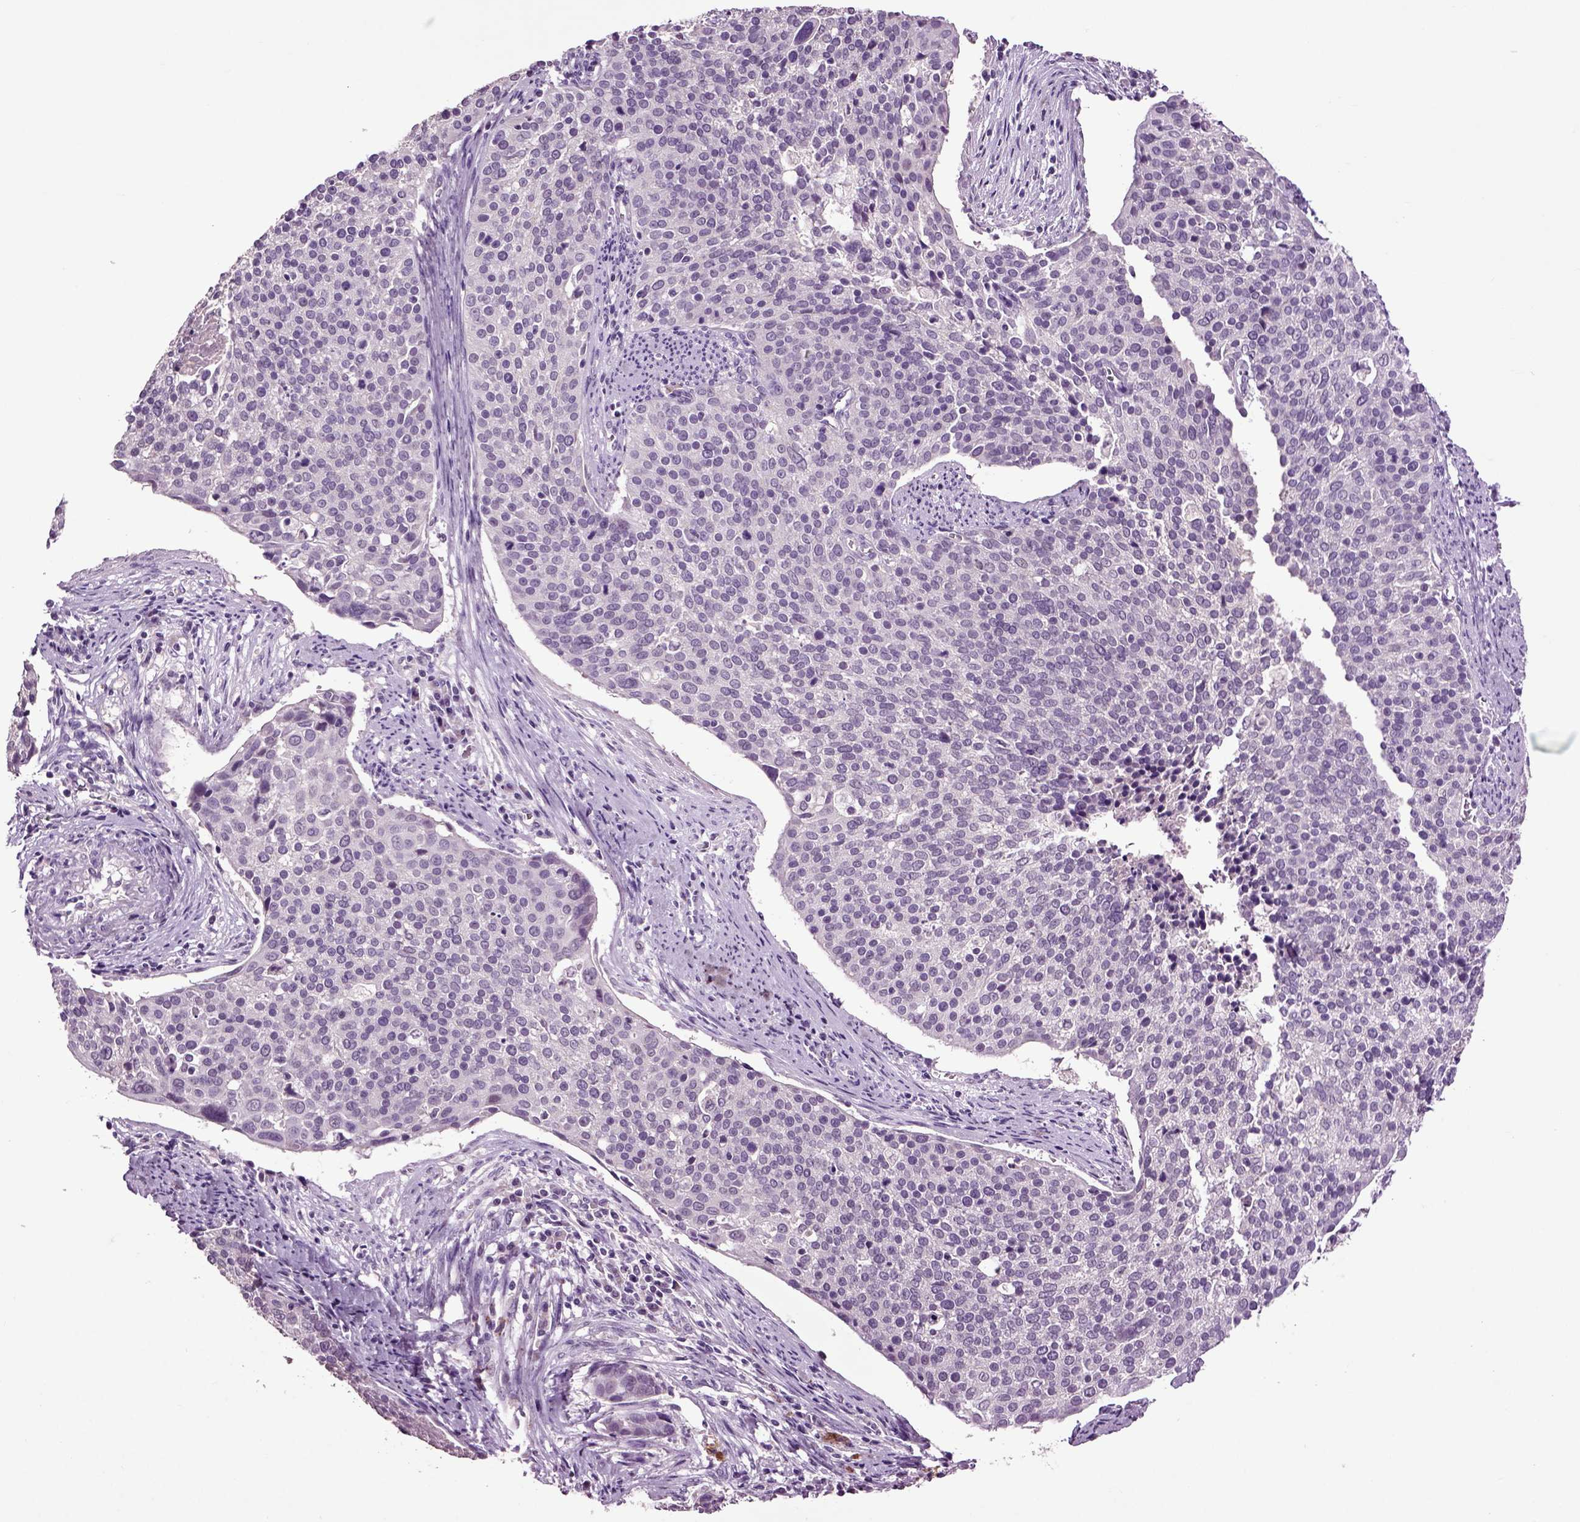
{"staining": {"intensity": "negative", "quantity": "none", "location": "none"}, "tissue": "cervical cancer", "cell_type": "Tumor cells", "image_type": "cancer", "snomed": [{"axis": "morphology", "description": "Squamous cell carcinoma, NOS"}, {"axis": "topography", "description": "Cervix"}], "caption": "IHC of cervical cancer (squamous cell carcinoma) reveals no staining in tumor cells.", "gene": "CRHR1", "patient": {"sex": "female", "age": 39}}